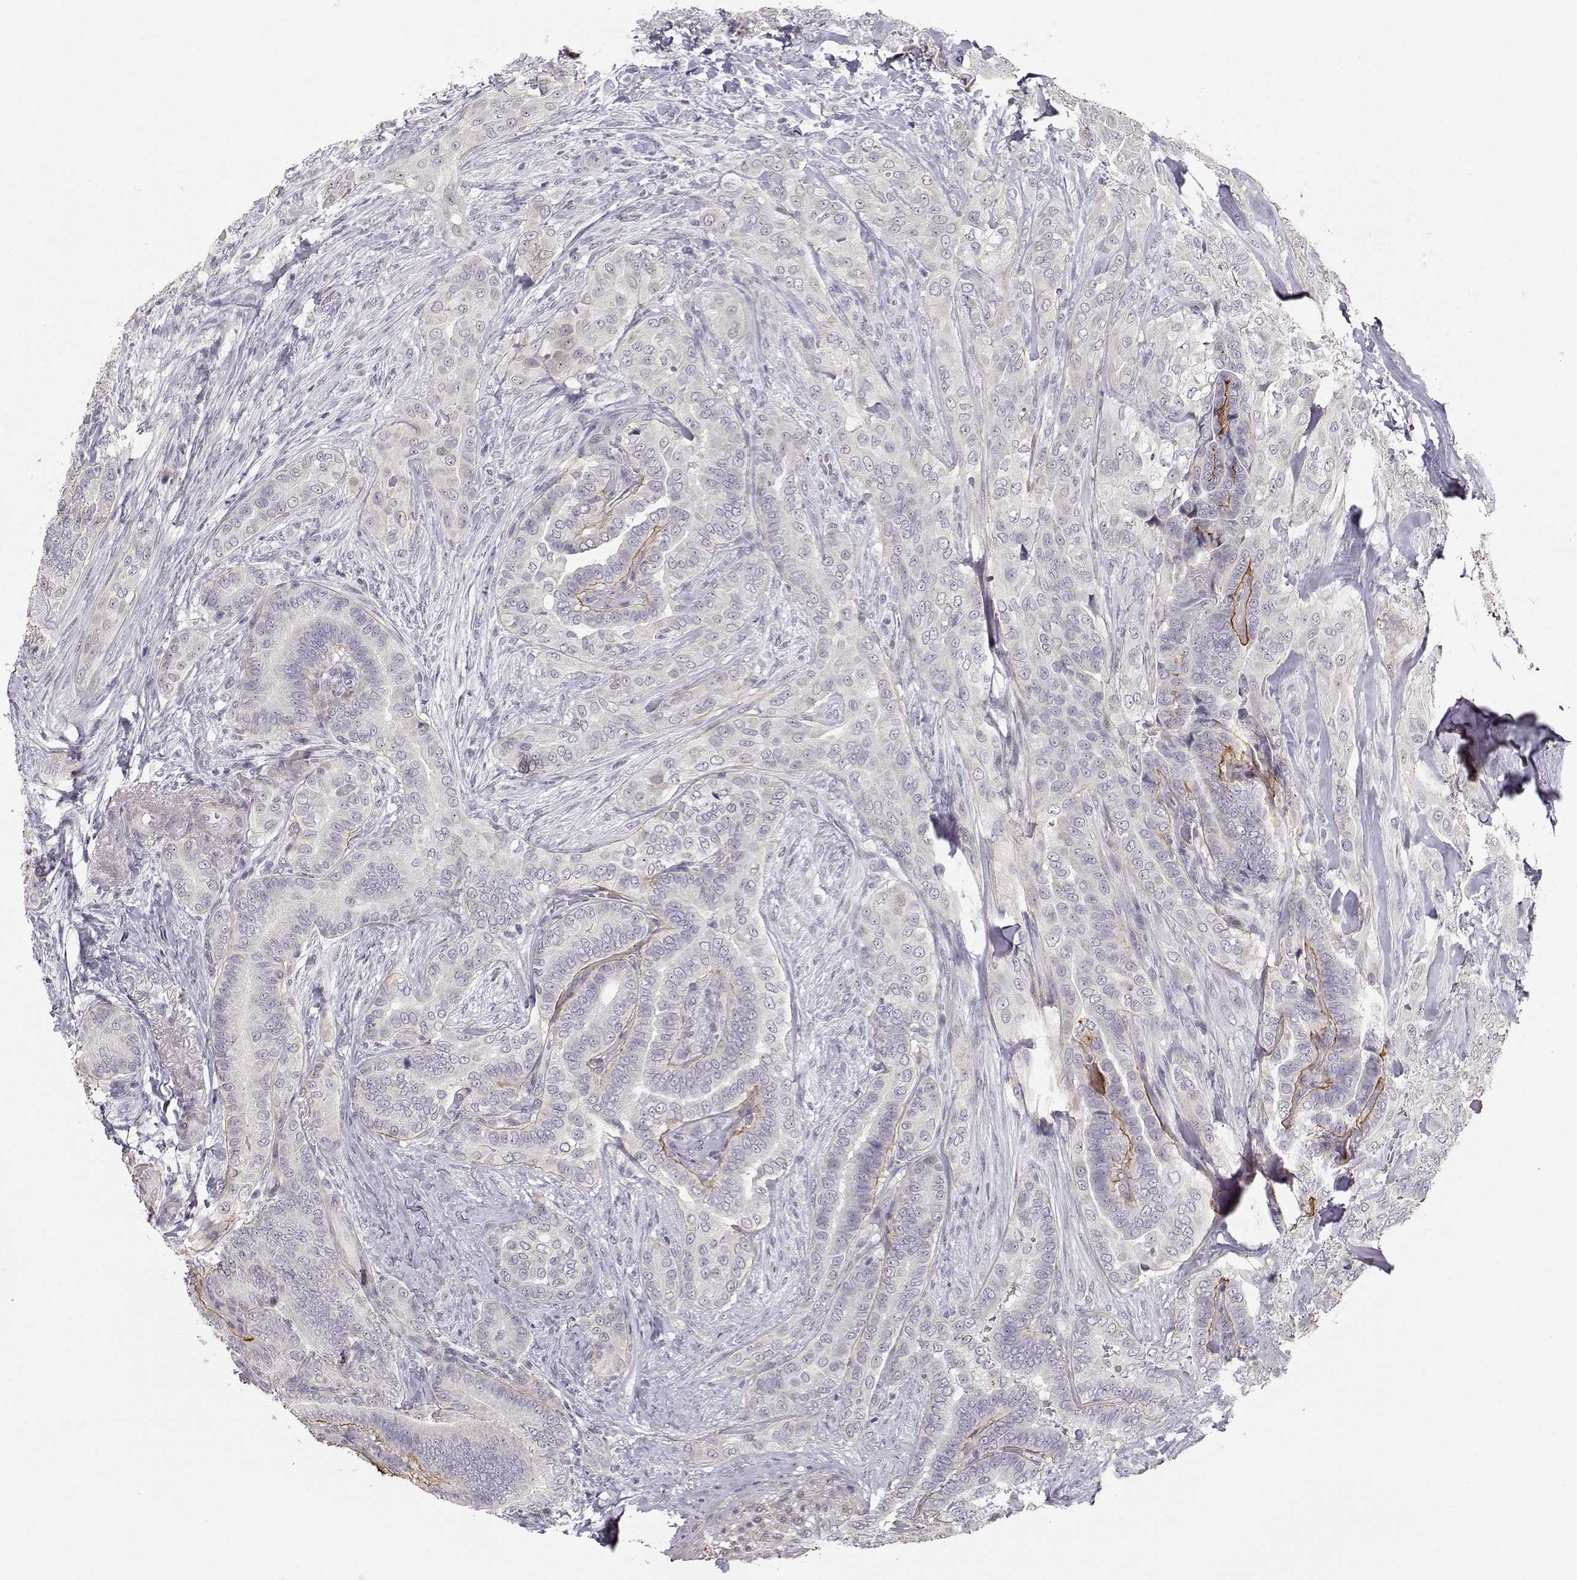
{"staining": {"intensity": "negative", "quantity": "none", "location": "none"}, "tissue": "thyroid cancer", "cell_type": "Tumor cells", "image_type": "cancer", "snomed": [{"axis": "morphology", "description": "Papillary adenocarcinoma, NOS"}, {"axis": "topography", "description": "Thyroid gland"}], "caption": "The photomicrograph displays no significant positivity in tumor cells of papillary adenocarcinoma (thyroid). (Stains: DAB (3,3'-diaminobenzidine) IHC with hematoxylin counter stain, Microscopy: brightfield microscopy at high magnification).", "gene": "LAMA5", "patient": {"sex": "male", "age": 61}}